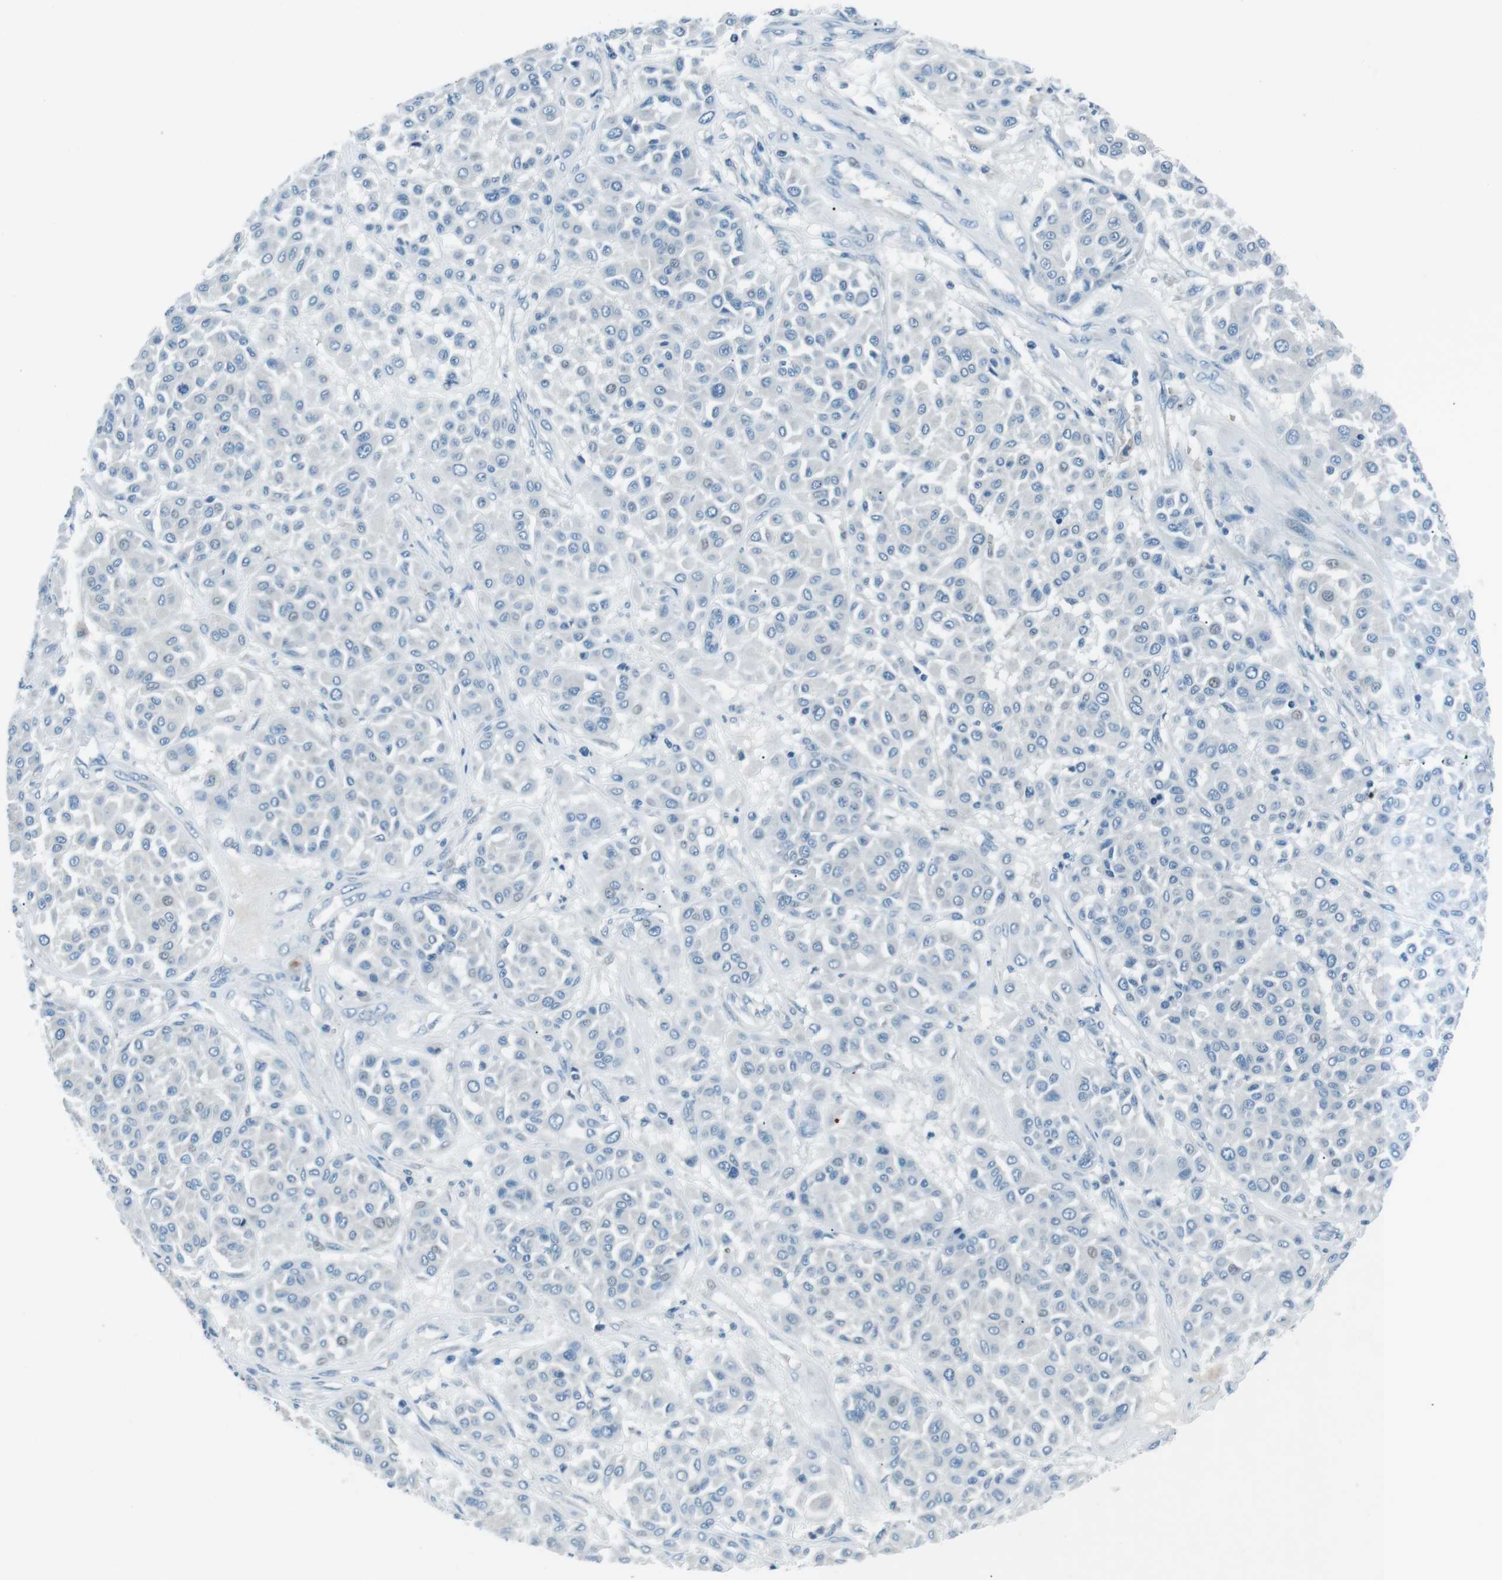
{"staining": {"intensity": "negative", "quantity": "none", "location": "none"}, "tissue": "melanoma", "cell_type": "Tumor cells", "image_type": "cancer", "snomed": [{"axis": "morphology", "description": "Malignant melanoma, Metastatic site"}, {"axis": "topography", "description": "Soft tissue"}], "caption": "This is a photomicrograph of immunohistochemistry (IHC) staining of melanoma, which shows no staining in tumor cells.", "gene": "ST6GAL1", "patient": {"sex": "male", "age": 41}}